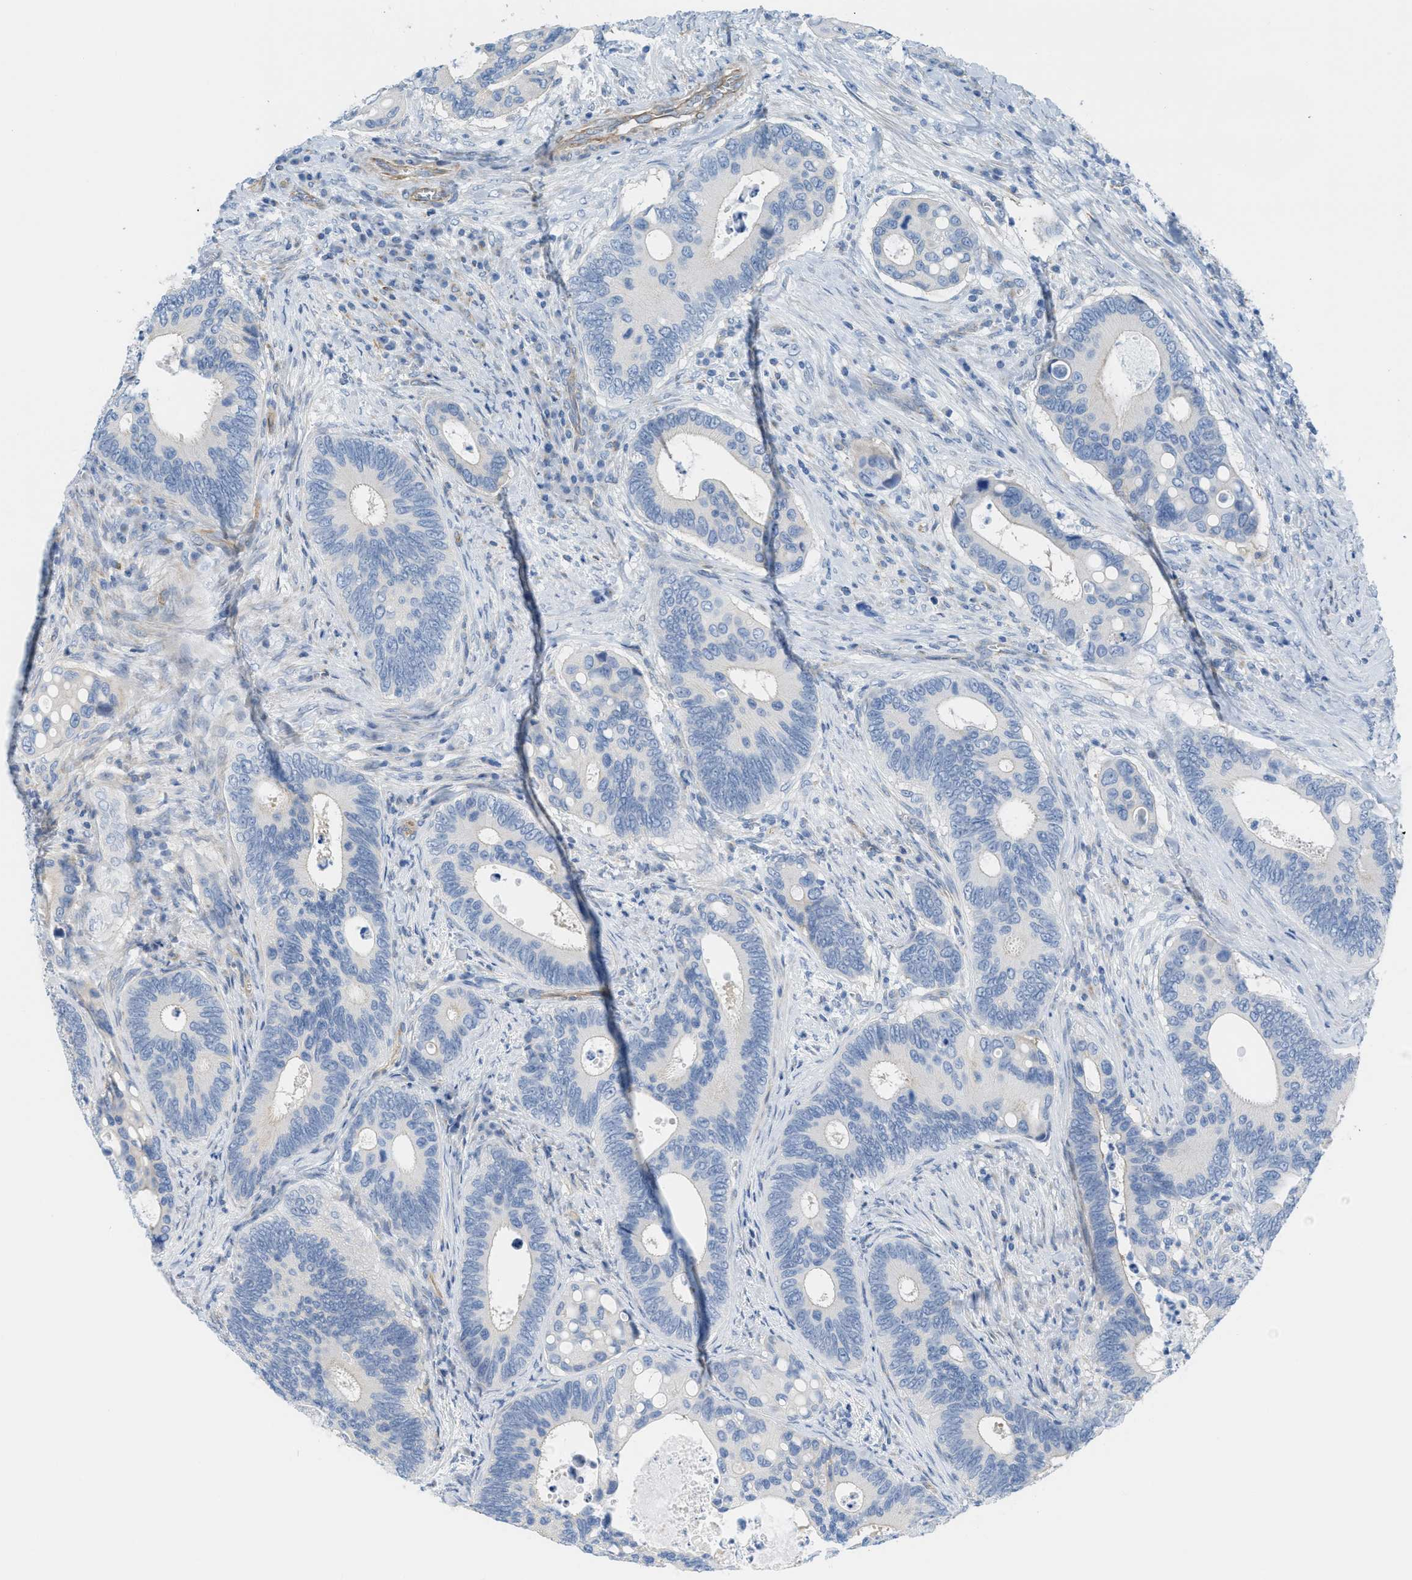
{"staining": {"intensity": "negative", "quantity": "none", "location": "none"}, "tissue": "colorectal cancer", "cell_type": "Tumor cells", "image_type": "cancer", "snomed": [{"axis": "morphology", "description": "Inflammation, NOS"}, {"axis": "morphology", "description": "Adenocarcinoma, NOS"}, {"axis": "topography", "description": "Colon"}], "caption": "This photomicrograph is of colorectal cancer (adenocarcinoma) stained with IHC to label a protein in brown with the nuclei are counter-stained blue. There is no expression in tumor cells. The staining was performed using DAB to visualize the protein expression in brown, while the nuclei were stained in blue with hematoxylin (Magnification: 20x).", "gene": "SLC12A1", "patient": {"sex": "male", "age": 72}}